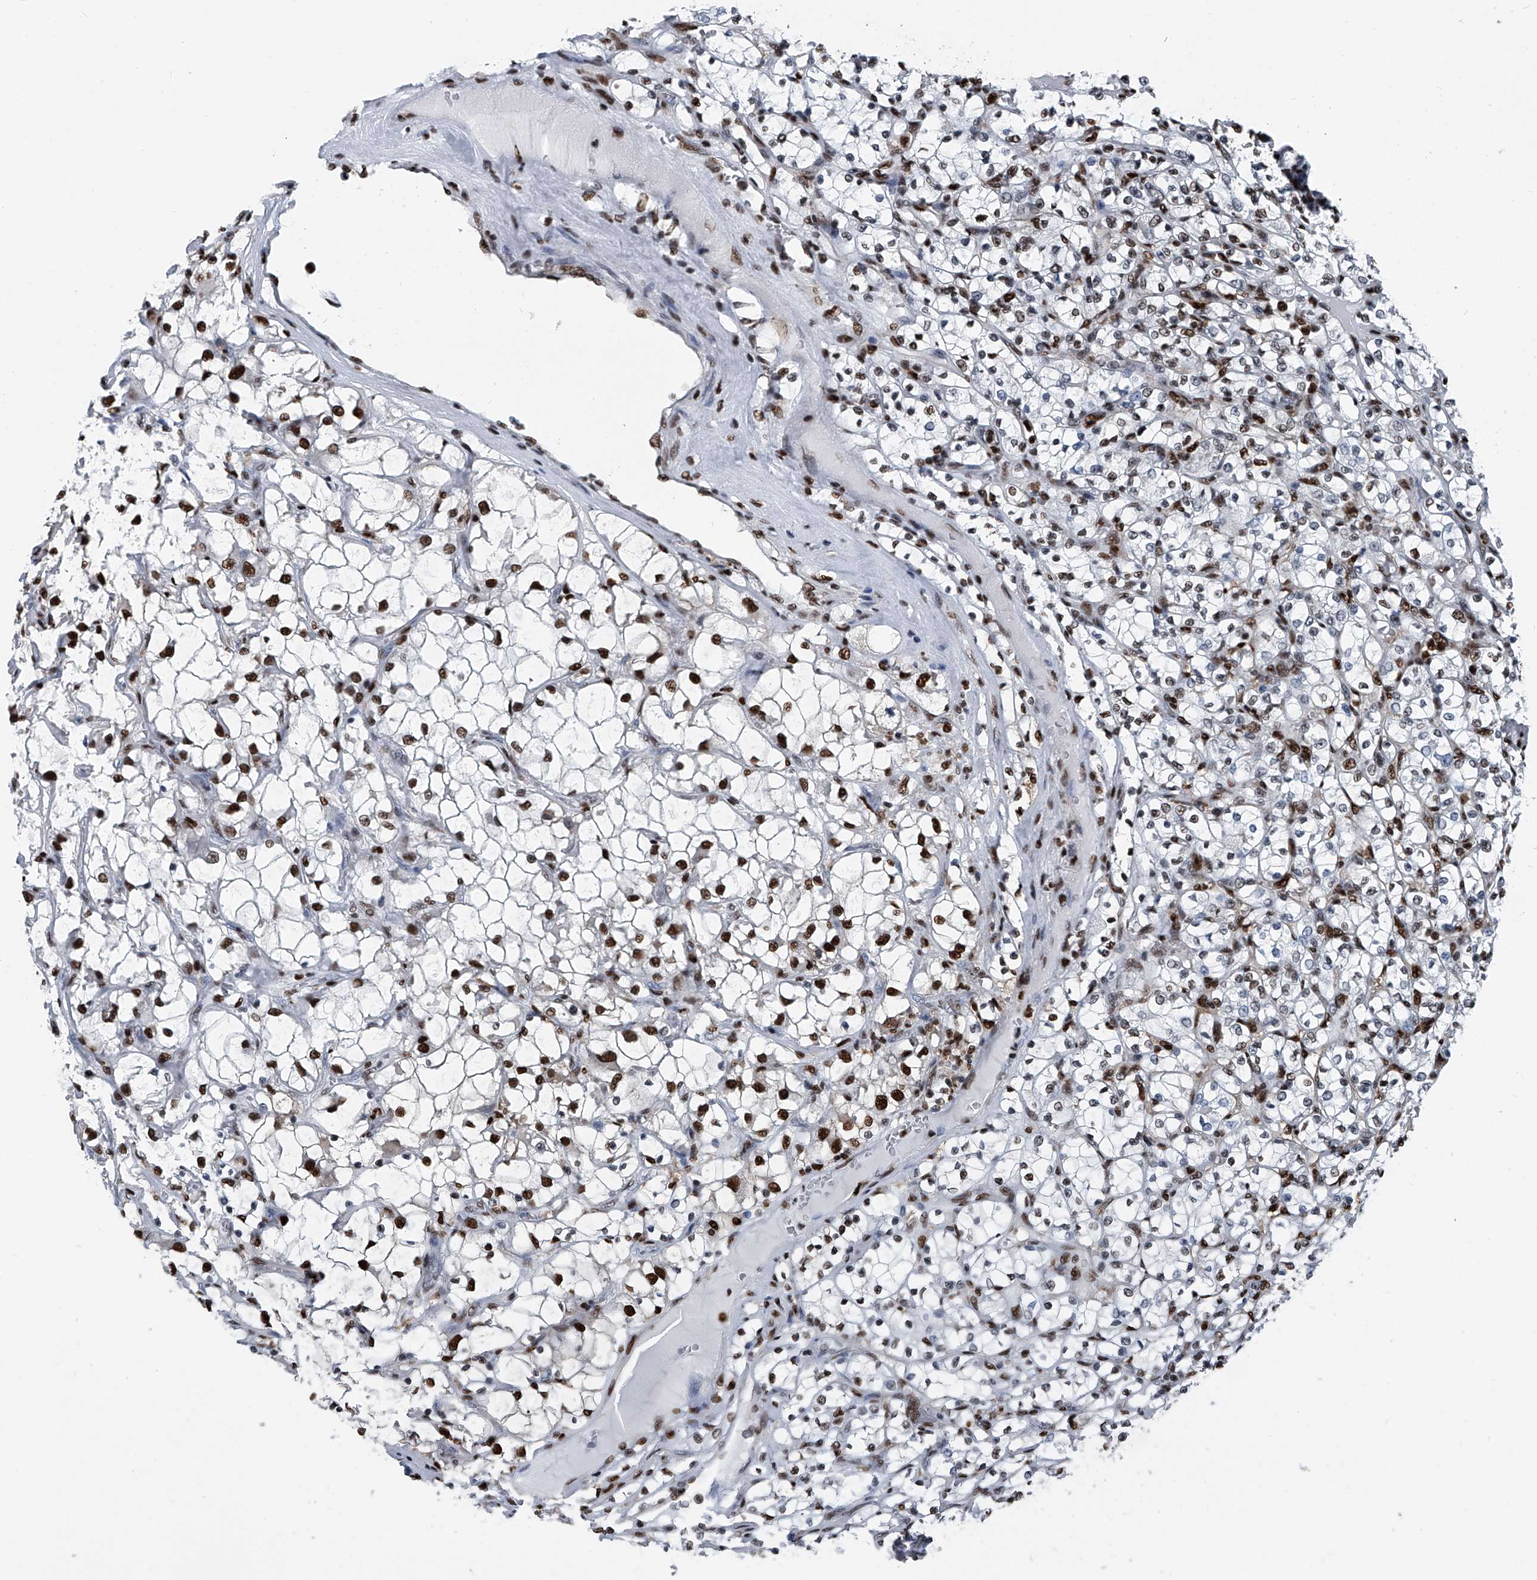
{"staining": {"intensity": "strong", "quantity": "25%-75%", "location": "nuclear"}, "tissue": "renal cancer", "cell_type": "Tumor cells", "image_type": "cancer", "snomed": [{"axis": "morphology", "description": "Adenocarcinoma, NOS"}, {"axis": "topography", "description": "Kidney"}], "caption": "Immunohistochemistry (IHC) photomicrograph of adenocarcinoma (renal) stained for a protein (brown), which displays high levels of strong nuclear staining in approximately 25%-75% of tumor cells.", "gene": "FKBP5", "patient": {"sex": "female", "age": 69}}